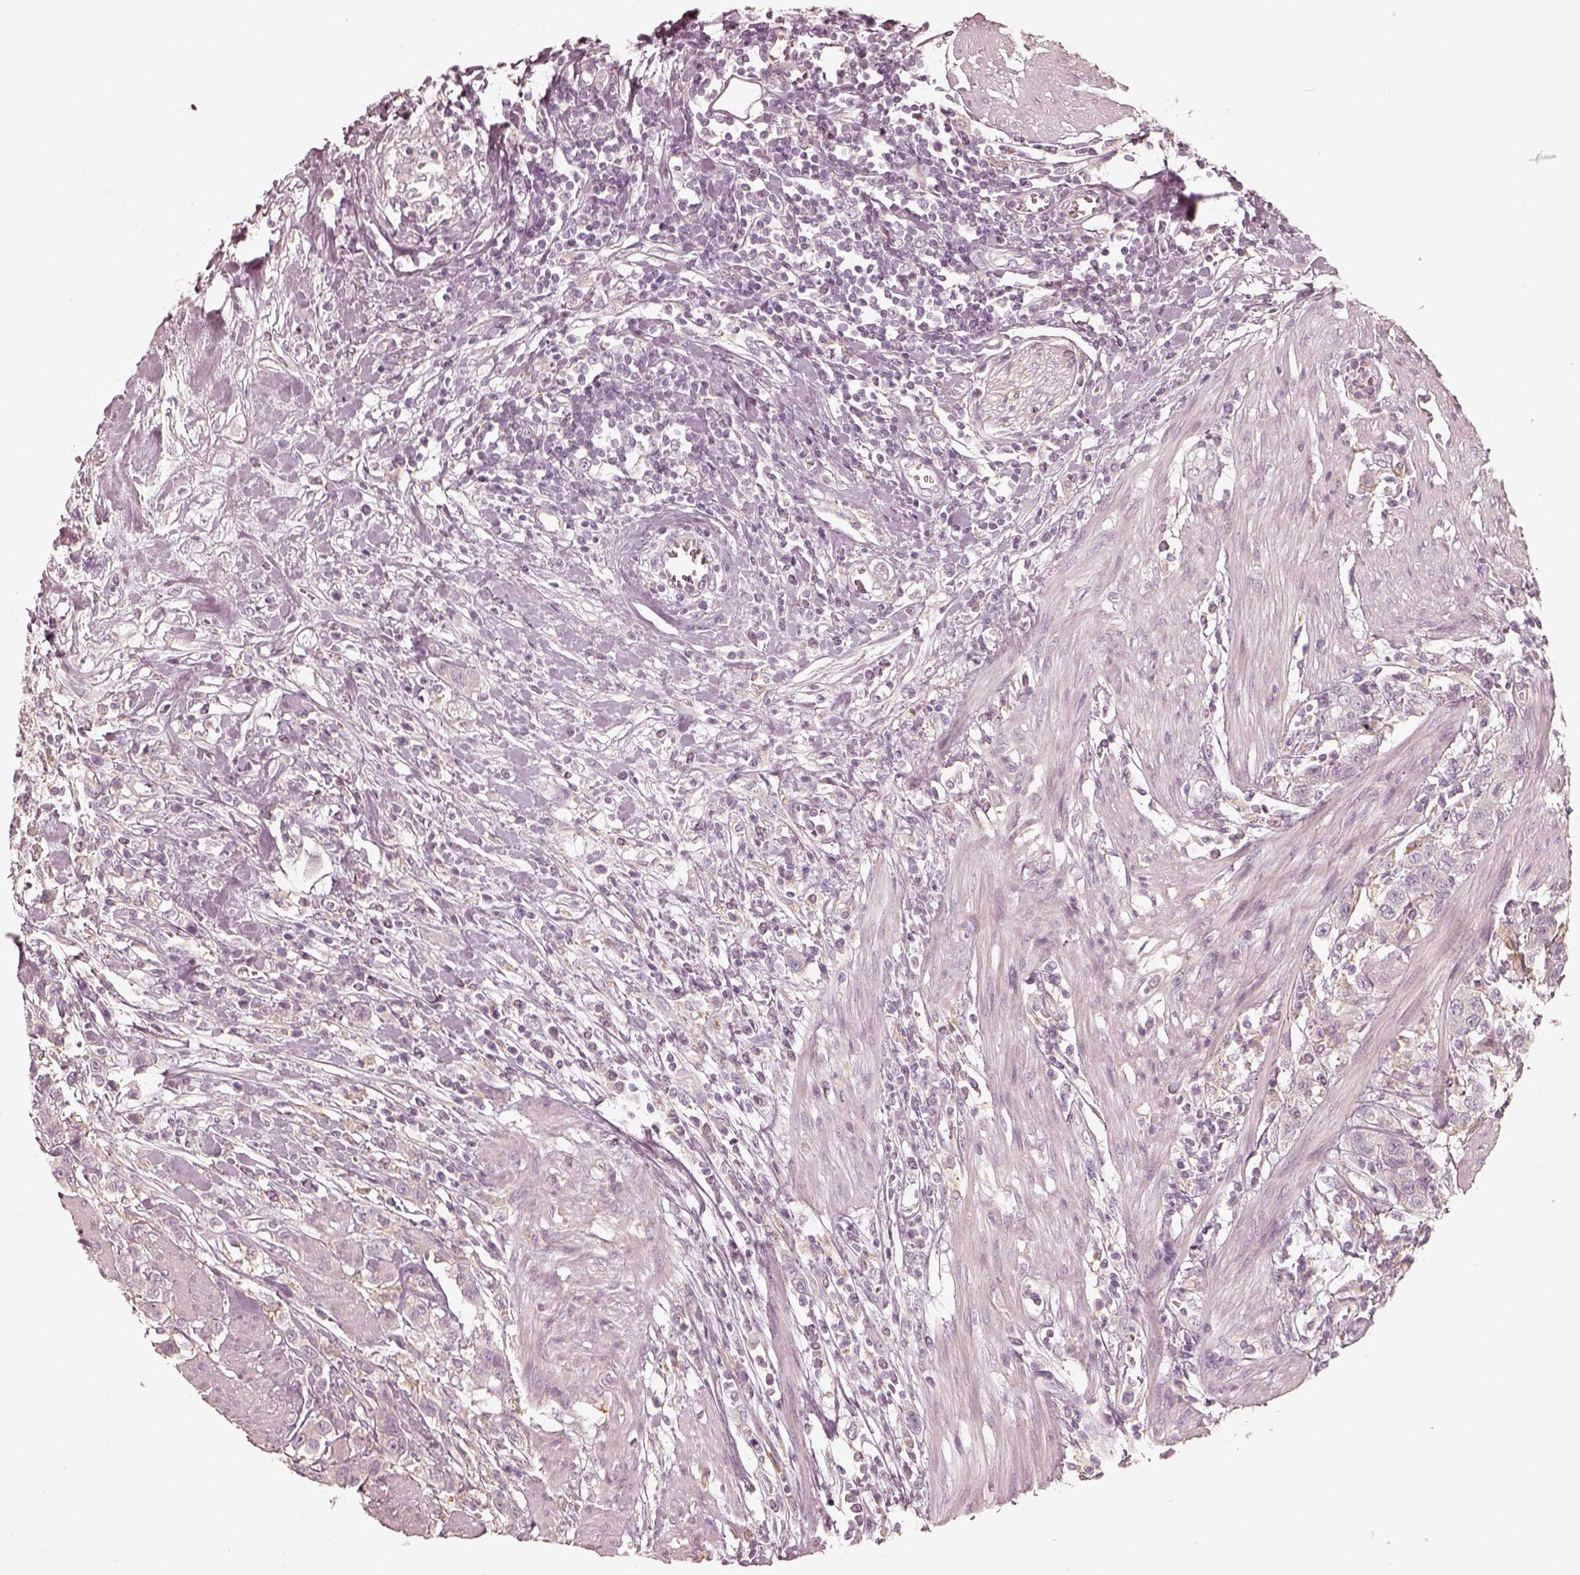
{"staining": {"intensity": "negative", "quantity": "none", "location": "none"}, "tissue": "urothelial cancer", "cell_type": "Tumor cells", "image_type": "cancer", "snomed": [{"axis": "morphology", "description": "Urothelial carcinoma, High grade"}, {"axis": "topography", "description": "Urinary bladder"}], "caption": "A histopathology image of urothelial cancer stained for a protein displays no brown staining in tumor cells.", "gene": "FMNL2", "patient": {"sex": "female", "age": 58}}